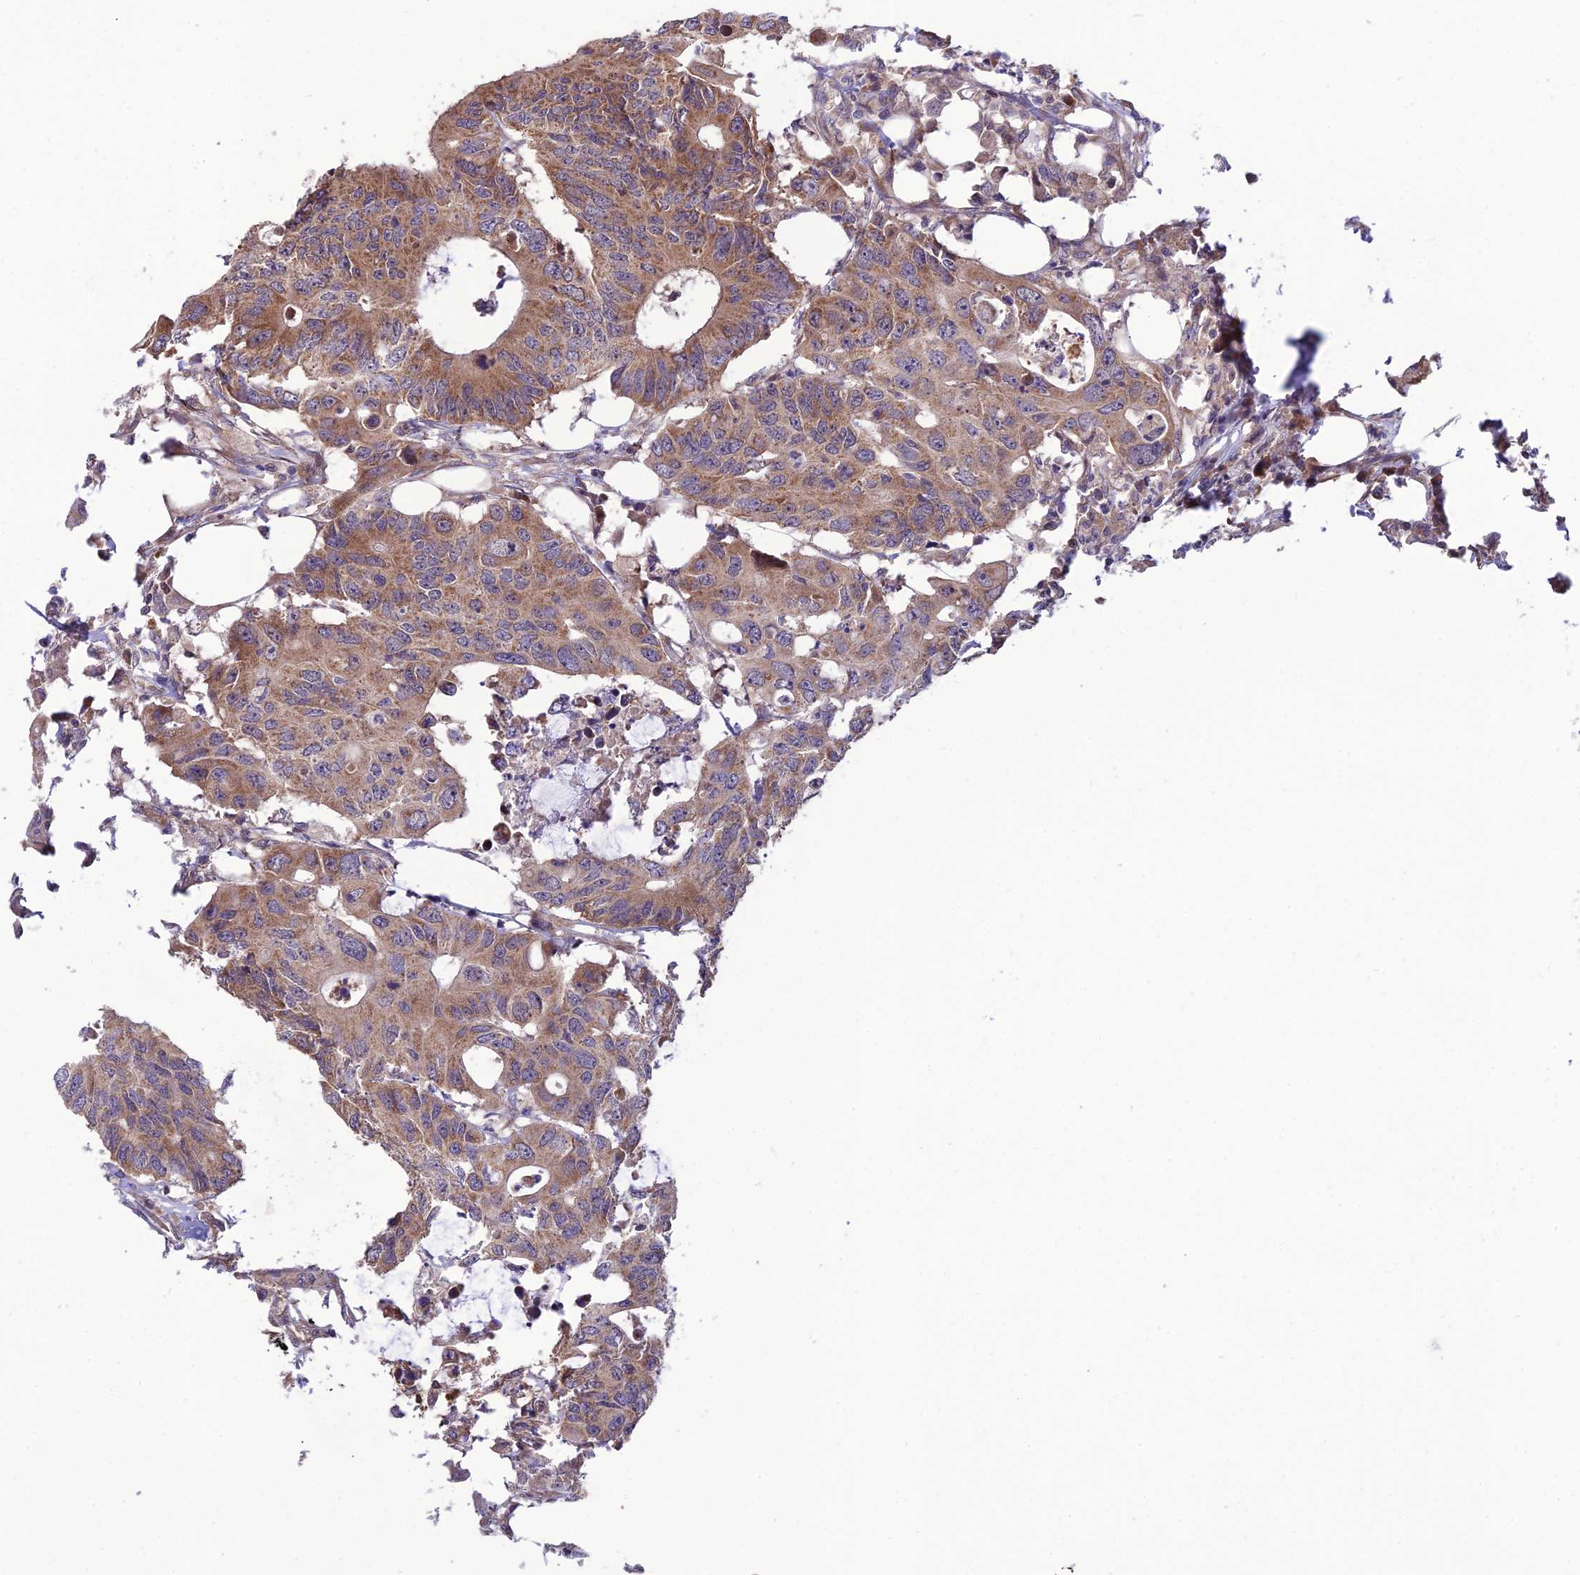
{"staining": {"intensity": "moderate", "quantity": ">75%", "location": "cytoplasmic/membranous"}, "tissue": "colorectal cancer", "cell_type": "Tumor cells", "image_type": "cancer", "snomed": [{"axis": "morphology", "description": "Adenocarcinoma, NOS"}, {"axis": "topography", "description": "Colon"}], "caption": "Protein staining of colorectal cancer (adenocarcinoma) tissue shows moderate cytoplasmic/membranous positivity in approximately >75% of tumor cells.", "gene": "PLEKHG2", "patient": {"sex": "male", "age": 71}}